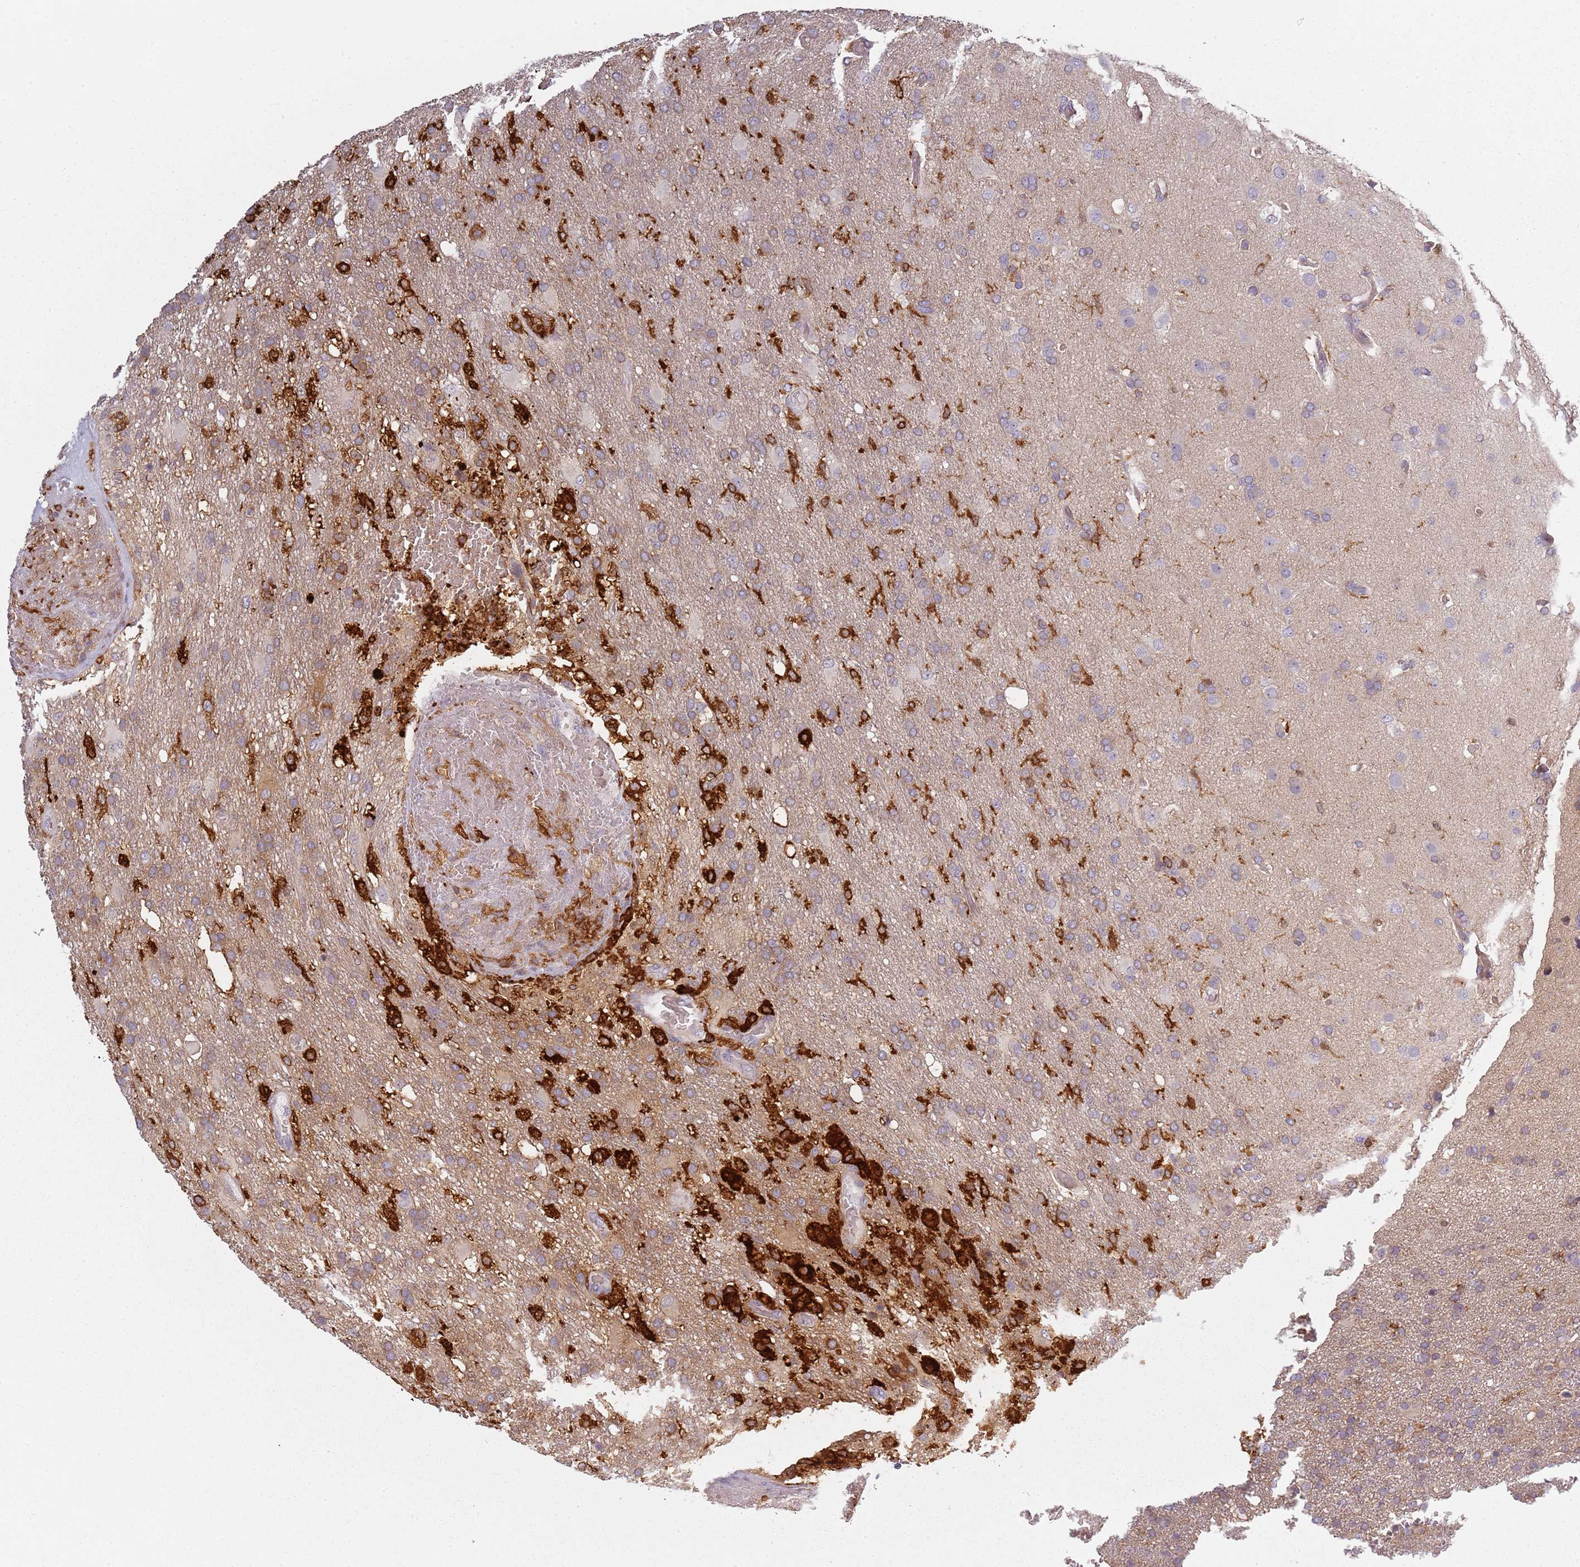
{"staining": {"intensity": "weak", "quantity": ">75%", "location": "cytoplasmic/membranous"}, "tissue": "glioma", "cell_type": "Tumor cells", "image_type": "cancer", "snomed": [{"axis": "morphology", "description": "Glioma, malignant, High grade"}, {"axis": "topography", "description": "Brain"}], "caption": "There is low levels of weak cytoplasmic/membranous expression in tumor cells of glioma, as demonstrated by immunohistochemical staining (brown color).", "gene": "CC2D2B", "patient": {"sex": "female", "age": 74}}